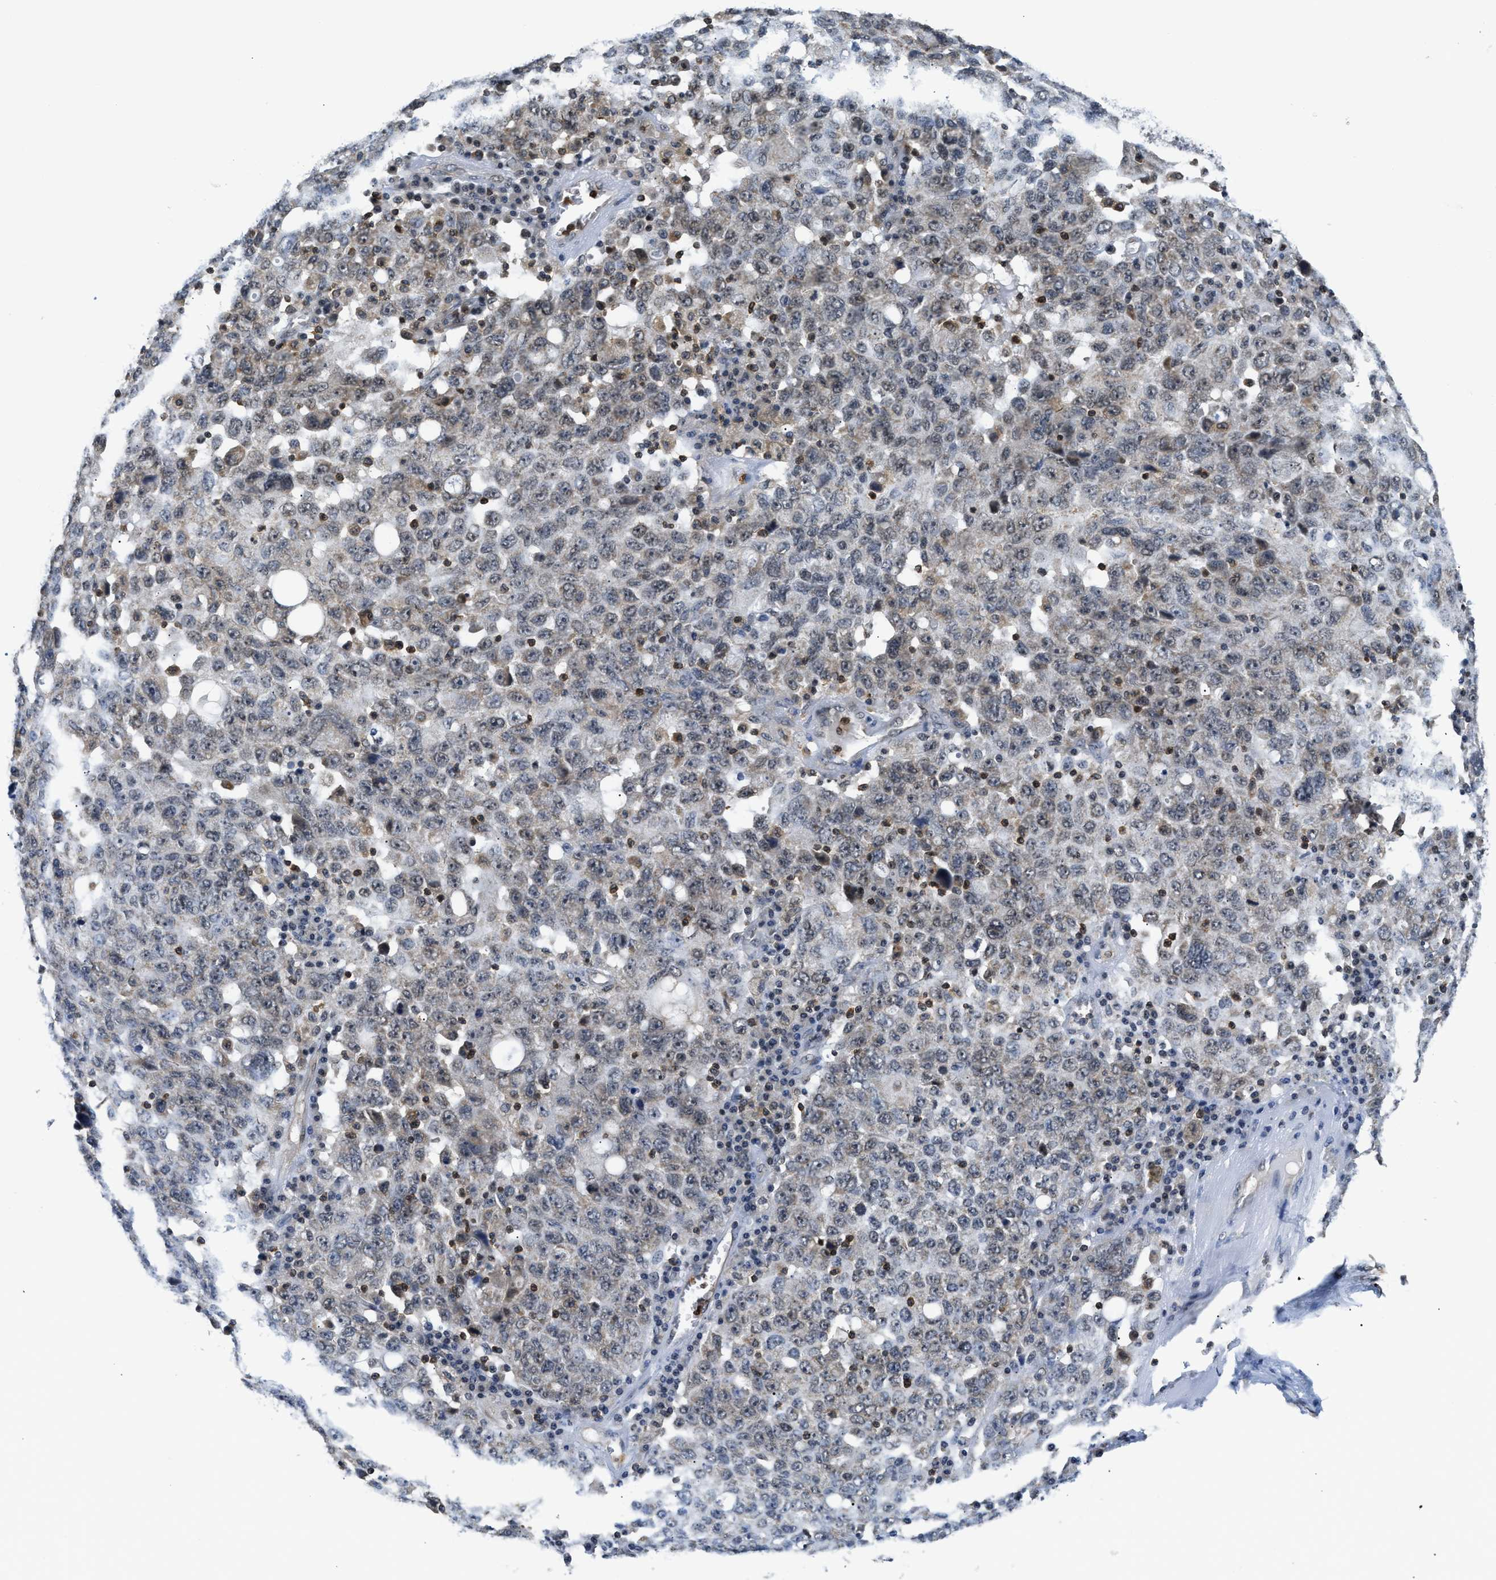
{"staining": {"intensity": "weak", "quantity": "<25%", "location": "cytoplasmic/membranous,nuclear"}, "tissue": "ovarian cancer", "cell_type": "Tumor cells", "image_type": "cancer", "snomed": [{"axis": "morphology", "description": "Carcinoma, endometroid"}, {"axis": "topography", "description": "Ovary"}], "caption": "Tumor cells show no significant positivity in ovarian cancer (endometroid carcinoma). (IHC, brightfield microscopy, high magnification).", "gene": "STK10", "patient": {"sex": "female", "age": 62}}